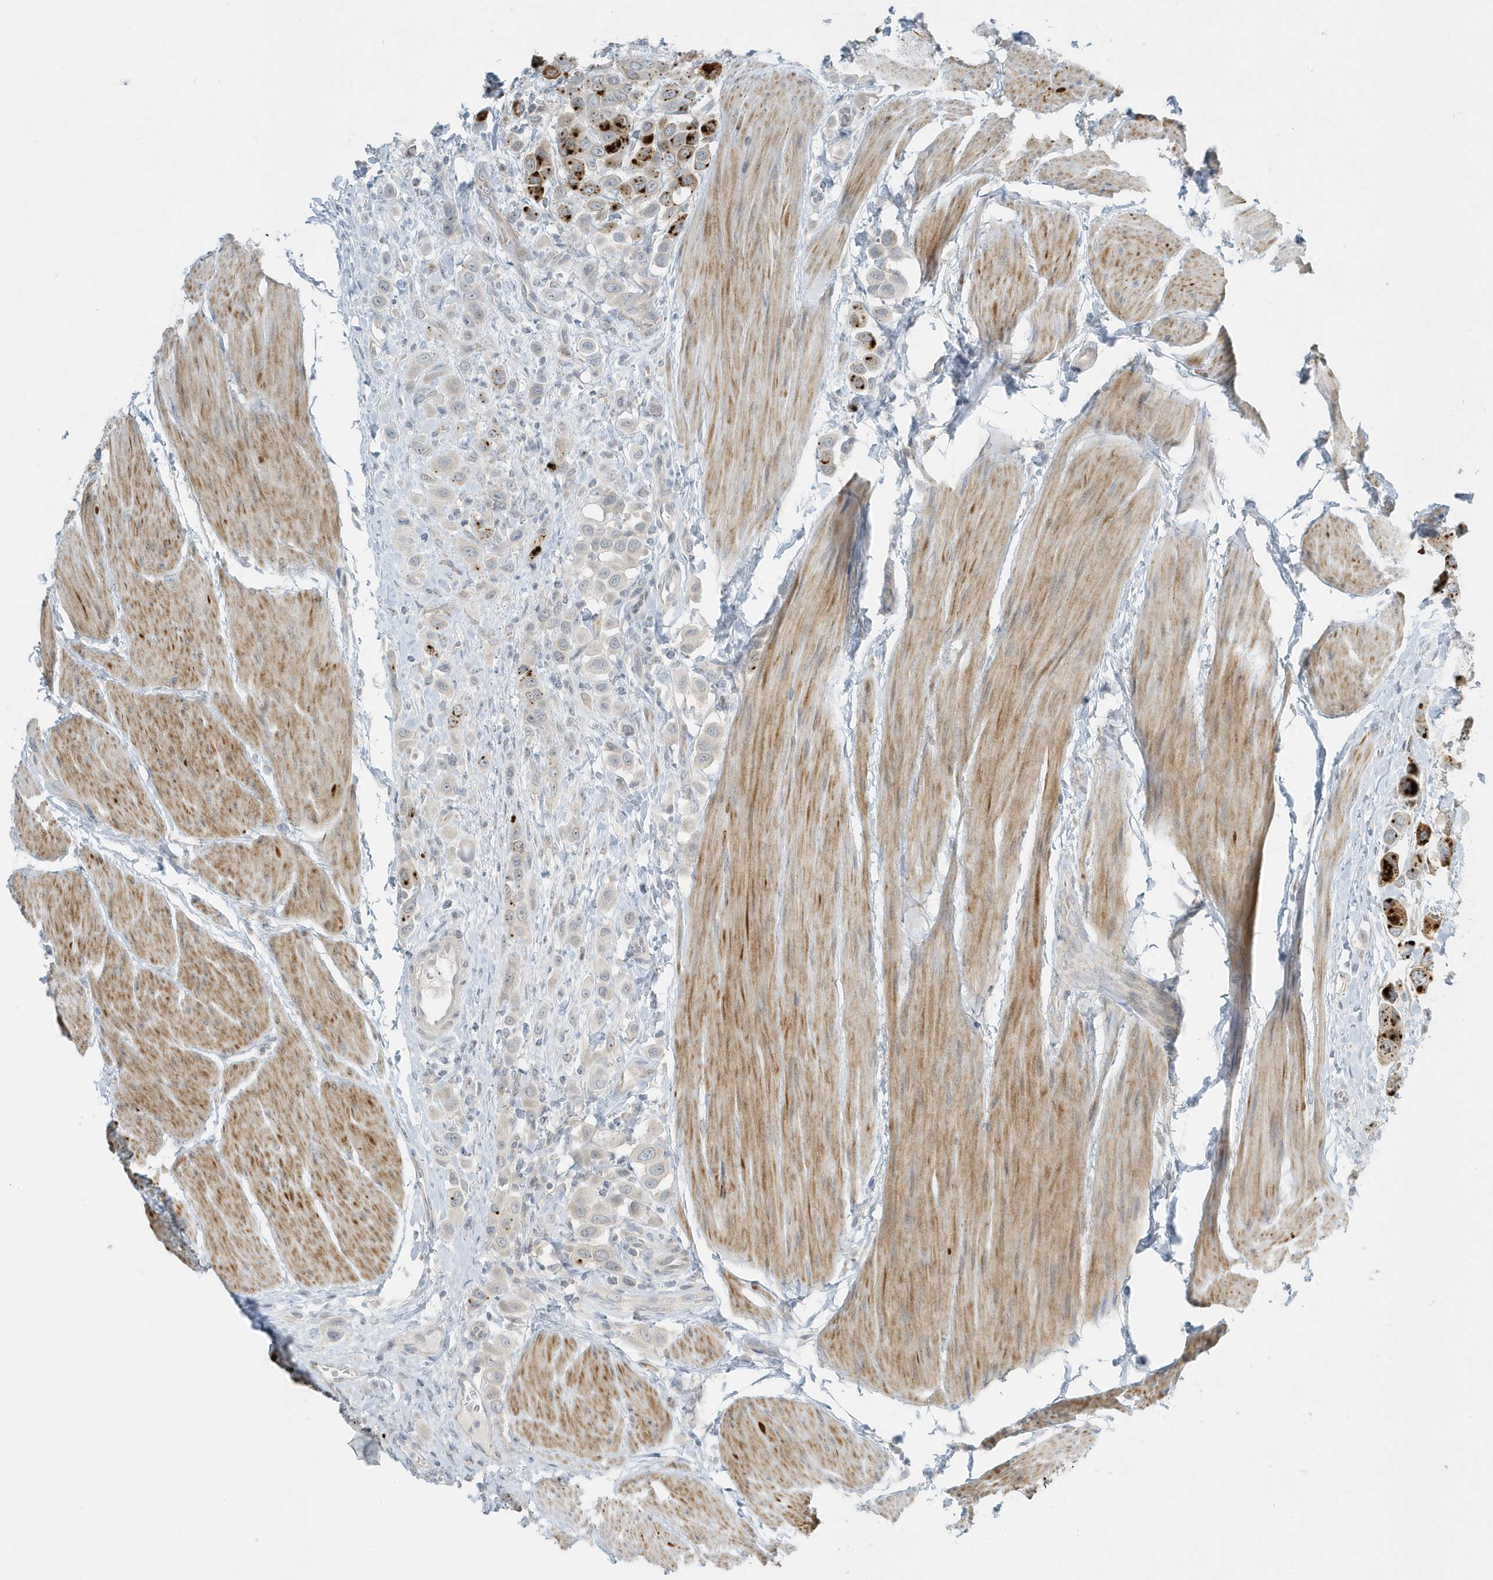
{"staining": {"intensity": "strong", "quantity": "<25%", "location": "cytoplasmic/membranous"}, "tissue": "urothelial cancer", "cell_type": "Tumor cells", "image_type": "cancer", "snomed": [{"axis": "morphology", "description": "Urothelial carcinoma, High grade"}, {"axis": "topography", "description": "Urinary bladder"}], "caption": "Urothelial carcinoma (high-grade) stained with a protein marker shows strong staining in tumor cells.", "gene": "SCN3A", "patient": {"sex": "male", "age": 50}}